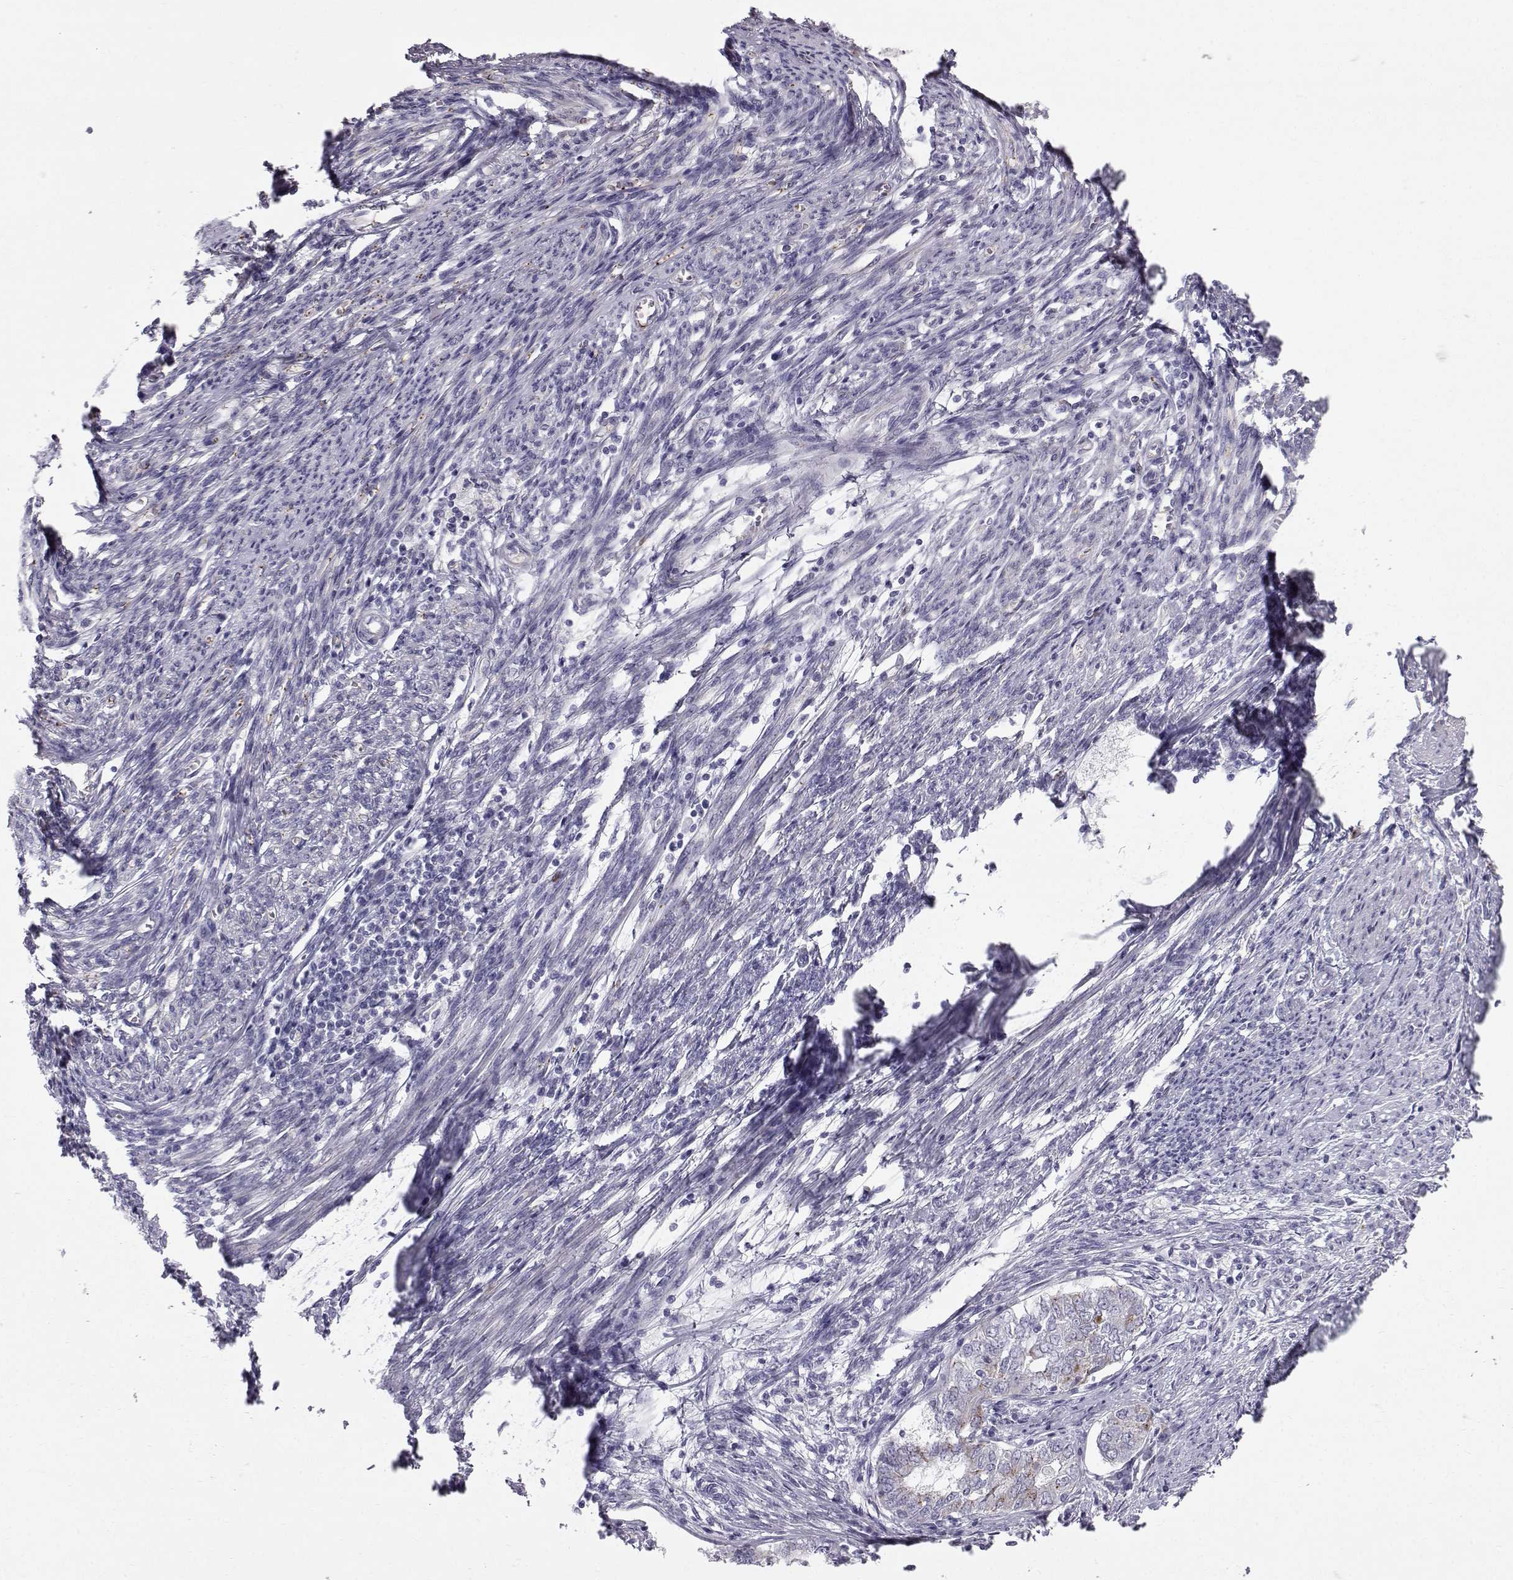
{"staining": {"intensity": "negative", "quantity": "none", "location": "none"}, "tissue": "endometrial cancer", "cell_type": "Tumor cells", "image_type": "cancer", "snomed": [{"axis": "morphology", "description": "Adenocarcinoma, NOS"}, {"axis": "topography", "description": "Endometrium"}], "caption": "Endometrial cancer (adenocarcinoma) was stained to show a protein in brown. There is no significant expression in tumor cells.", "gene": "CALCR", "patient": {"sex": "female", "age": 62}}